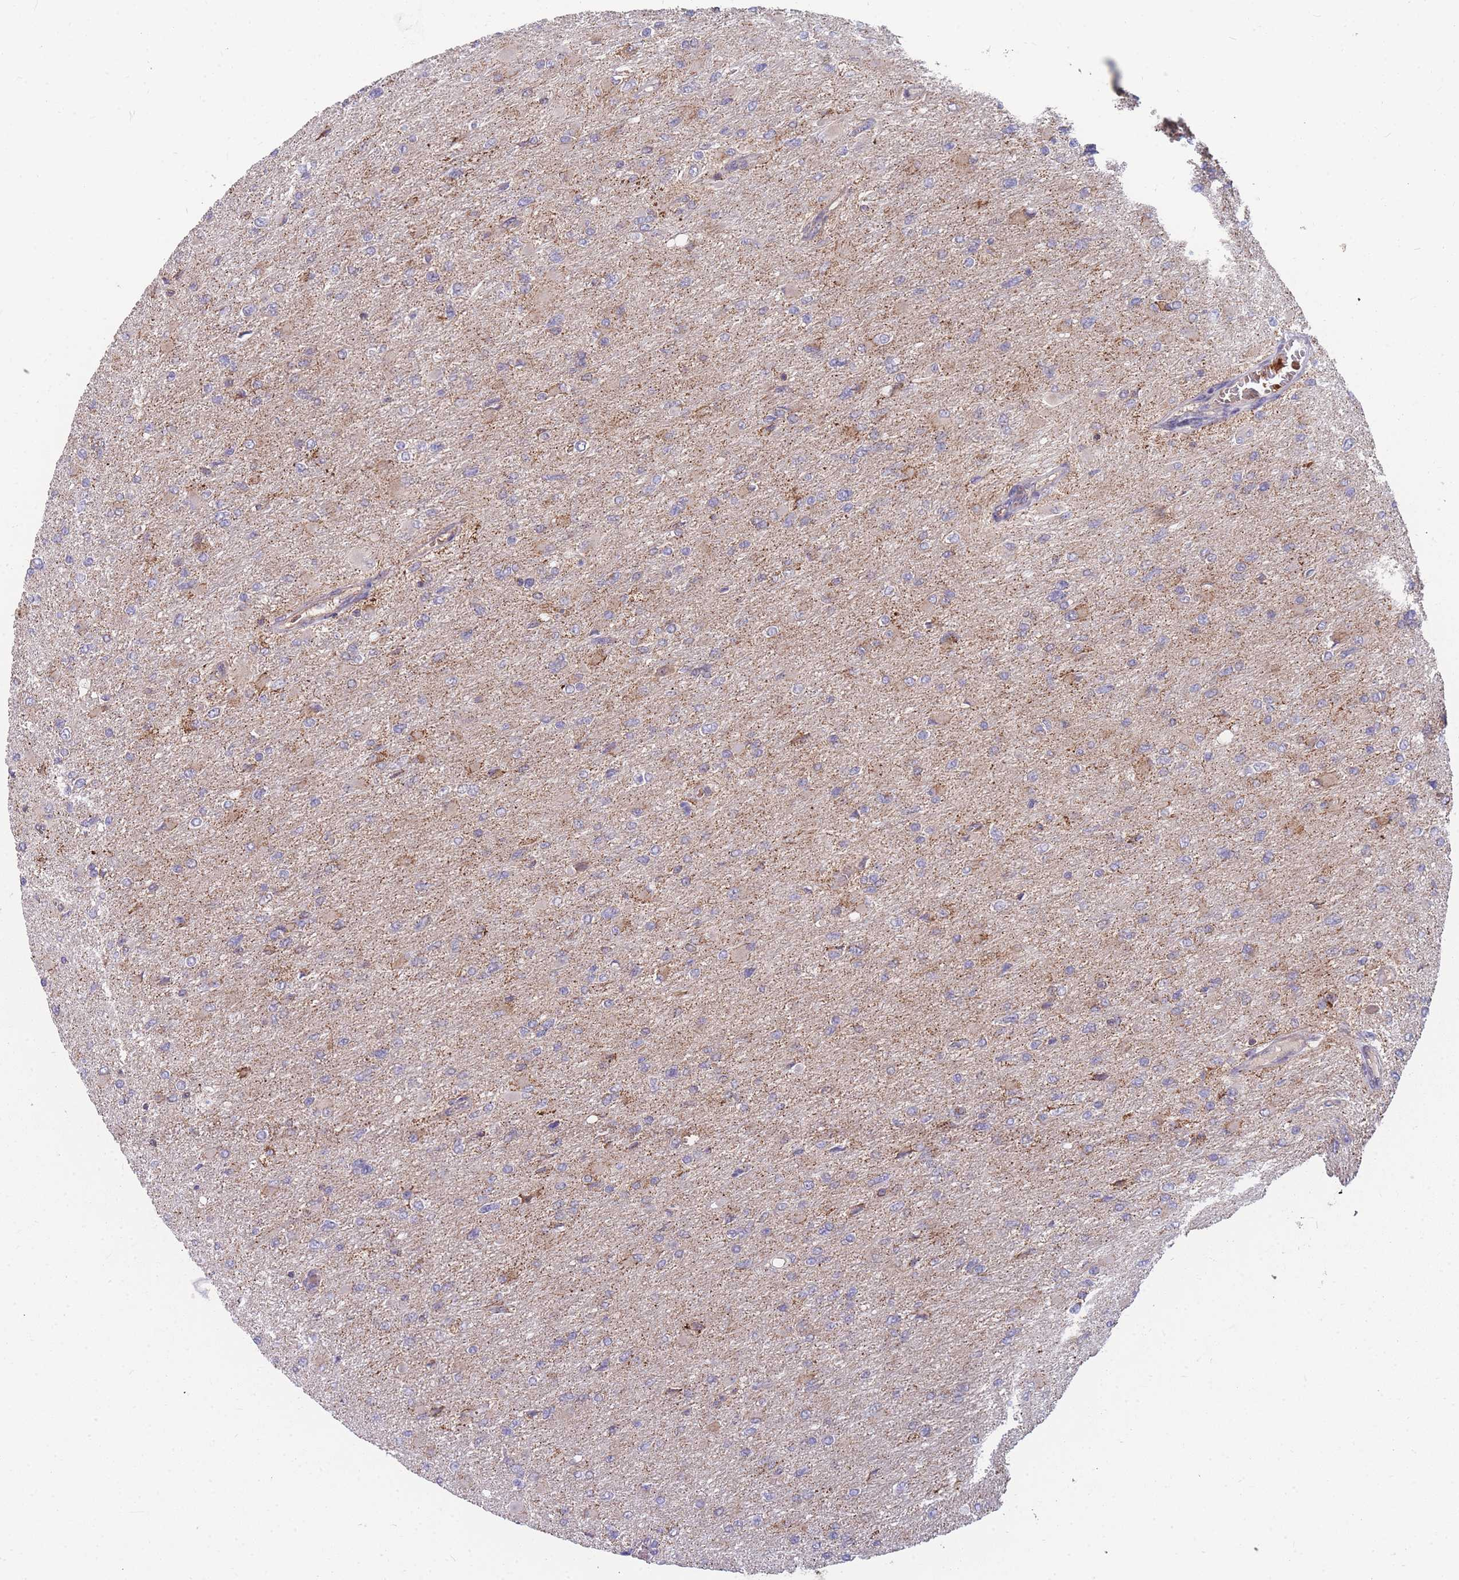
{"staining": {"intensity": "negative", "quantity": "none", "location": "none"}, "tissue": "glioma", "cell_type": "Tumor cells", "image_type": "cancer", "snomed": [{"axis": "morphology", "description": "Glioma, malignant, High grade"}, {"axis": "topography", "description": "Cerebral cortex"}], "caption": "Photomicrograph shows no significant protein positivity in tumor cells of glioma.", "gene": "SLC35B4", "patient": {"sex": "female", "age": 36}}